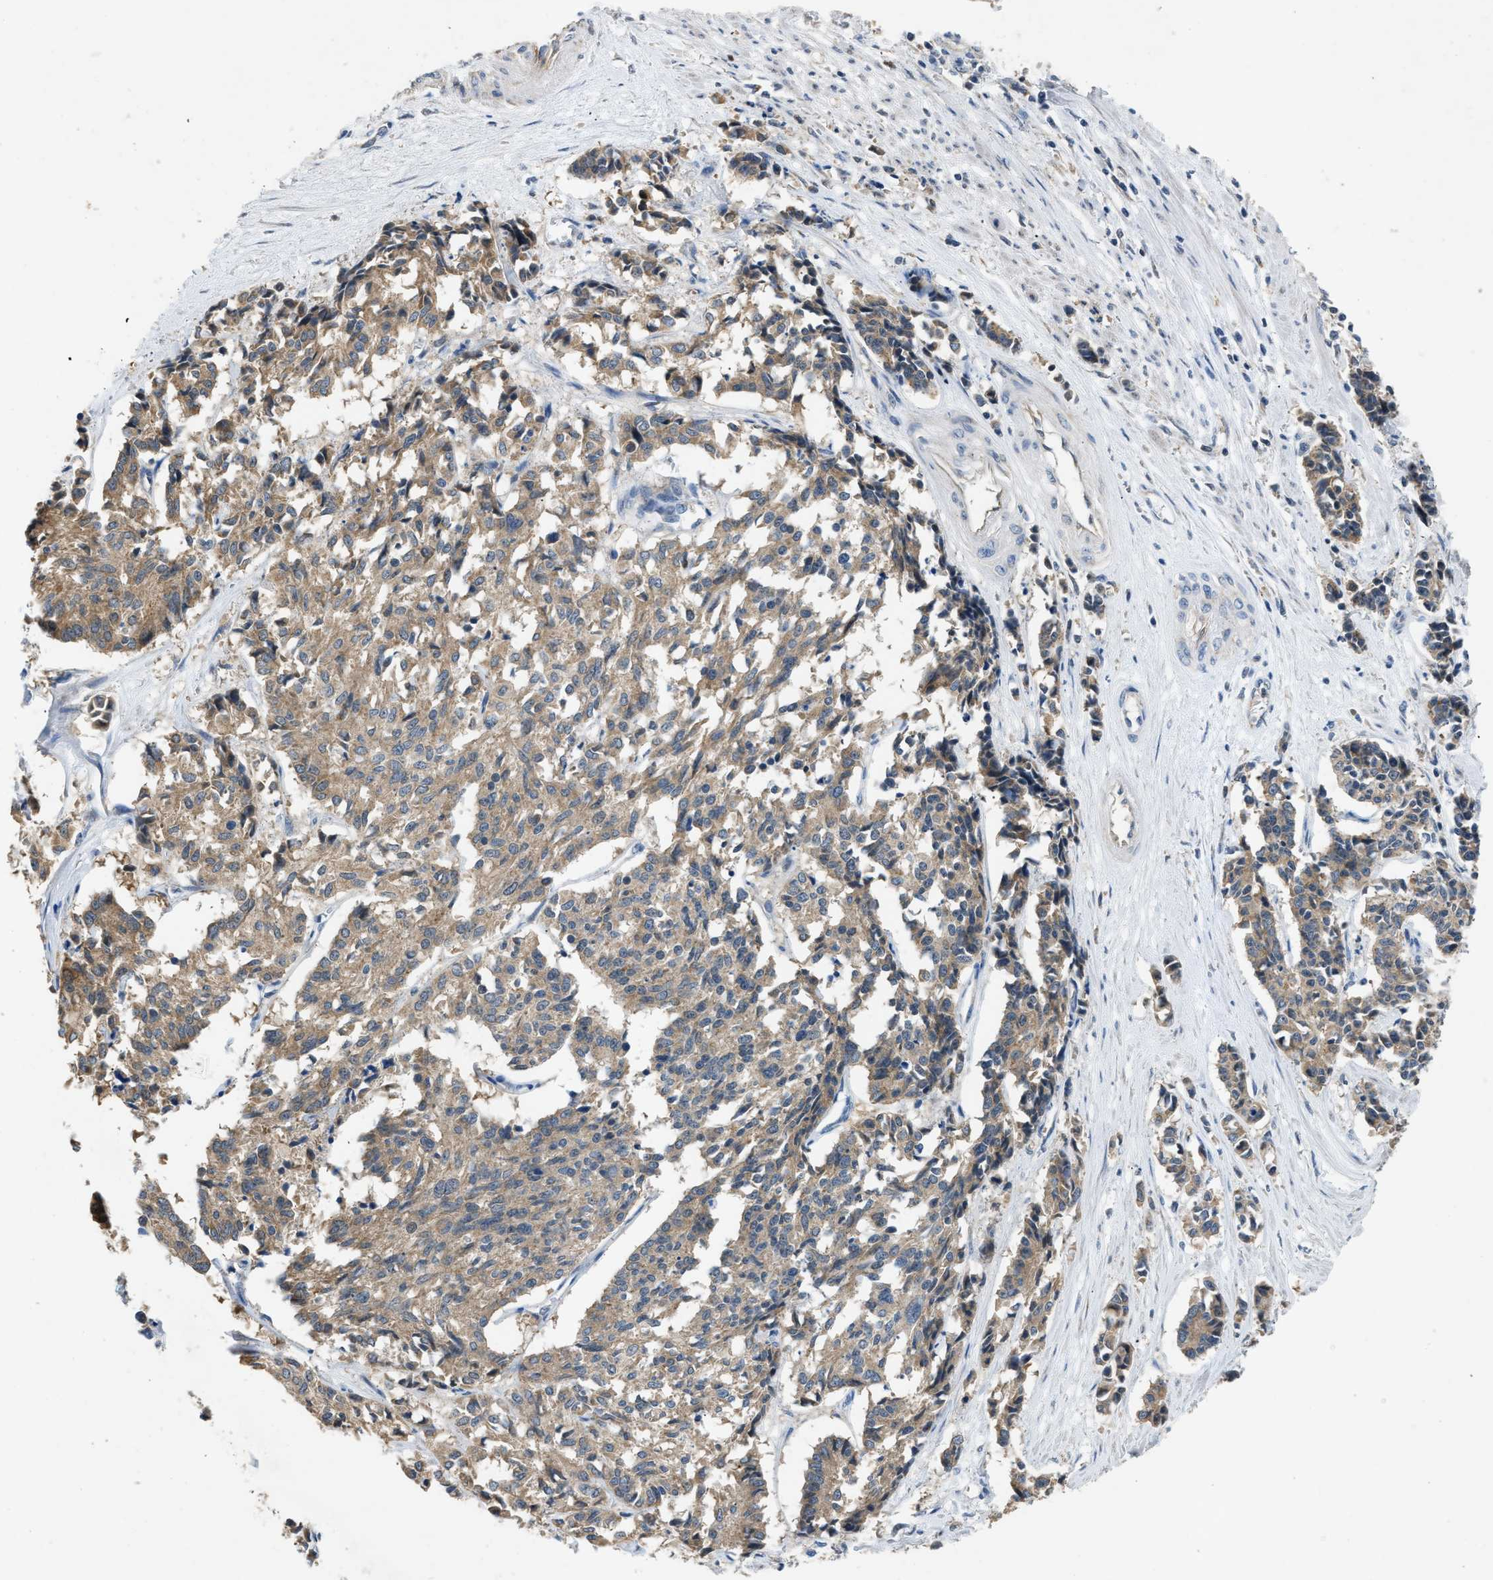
{"staining": {"intensity": "moderate", "quantity": ">75%", "location": "cytoplasmic/membranous"}, "tissue": "cervical cancer", "cell_type": "Tumor cells", "image_type": "cancer", "snomed": [{"axis": "morphology", "description": "Squamous cell carcinoma, NOS"}, {"axis": "topography", "description": "Cervix"}], "caption": "A high-resolution image shows immunohistochemistry staining of squamous cell carcinoma (cervical), which demonstrates moderate cytoplasmic/membranous expression in about >75% of tumor cells. (Brightfield microscopy of DAB IHC at high magnification).", "gene": "TOMM34", "patient": {"sex": "female", "age": 35}}